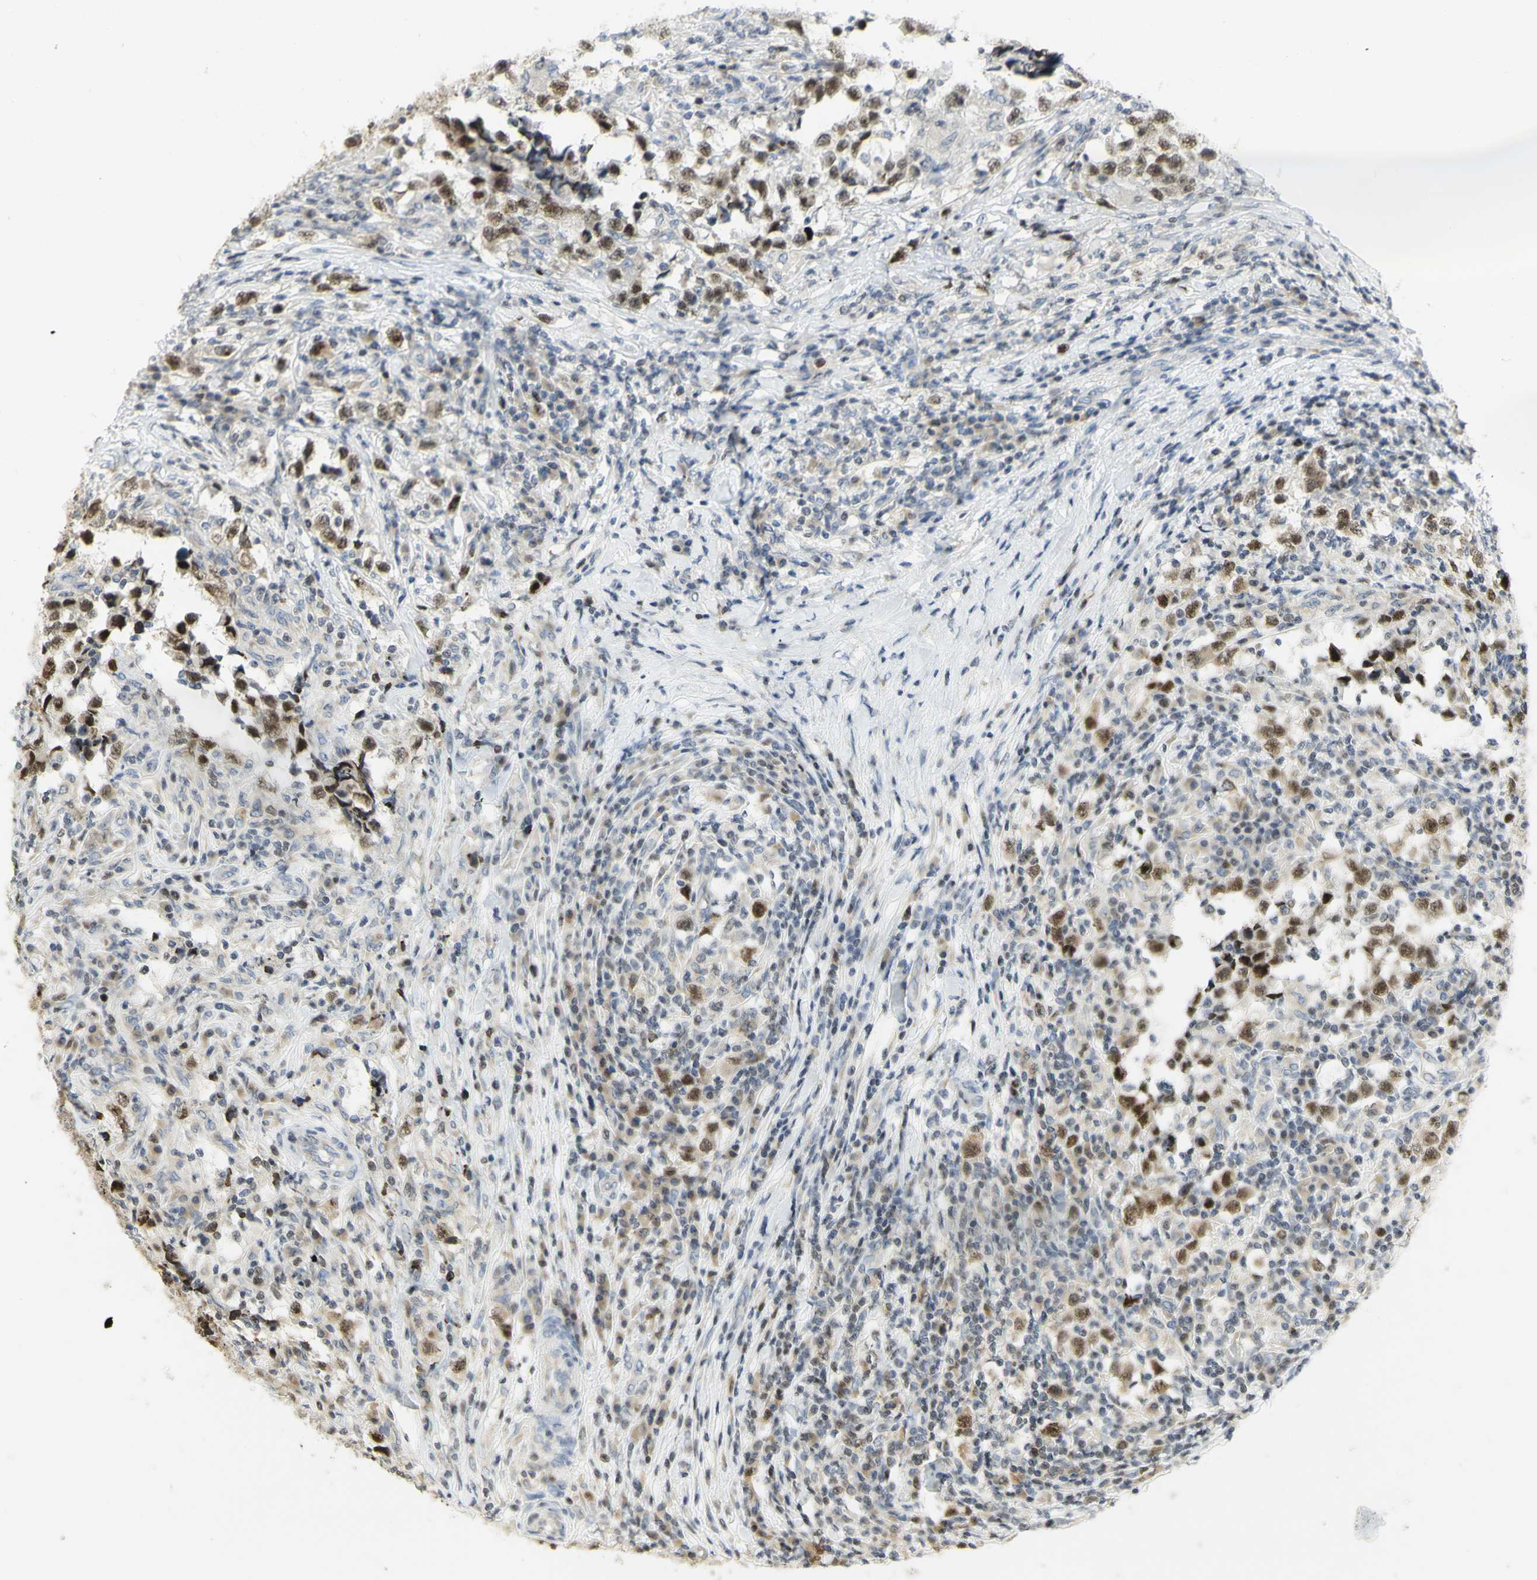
{"staining": {"intensity": "moderate", "quantity": ">75%", "location": "nuclear"}, "tissue": "testis cancer", "cell_type": "Tumor cells", "image_type": "cancer", "snomed": [{"axis": "morphology", "description": "Carcinoma, Embryonal, NOS"}, {"axis": "topography", "description": "Testis"}], "caption": "The image displays immunohistochemical staining of embryonal carcinoma (testis). There is moderate nuclear expression is appreciated in about >75% of tumor cells. The staining is performed using DAB brown chromogen to label protein expression. The nuclei are counter-stained blue using hematoxylin.", "gene": "KIF11", "patient": {"sex": "male", "age": 21}}